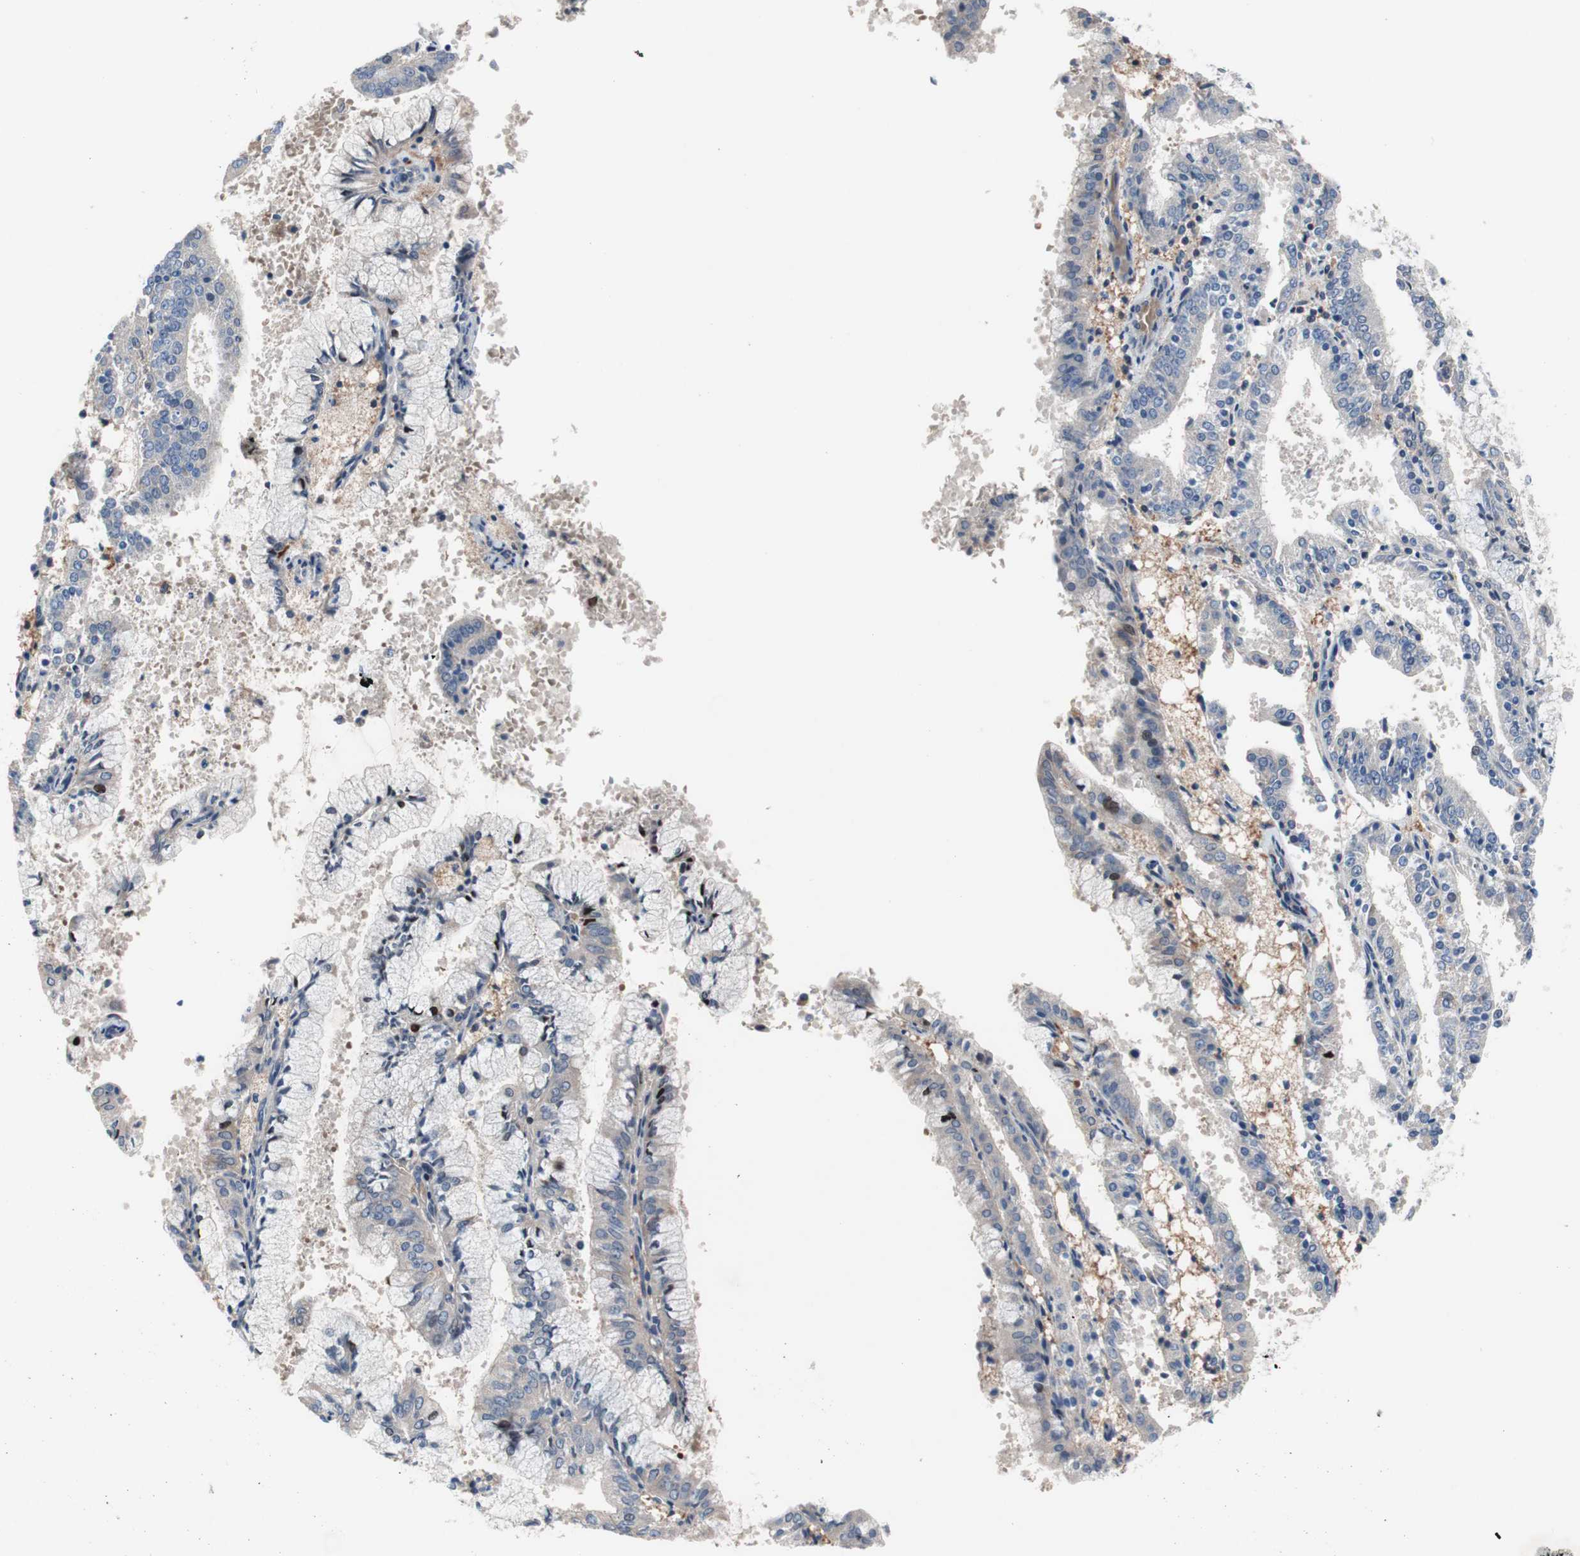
{"staining": {"intensity": "weak", "quantity": "<25%", "location": "cytoplasmic/membranous"}, "tissue": "endometrial cancer", "cell_type": "Tumor cells", "image_type": "cancer", "snomed": [{"axis": "morphology", "description": "Adenocarcinoma, NOS"}, {"axis": "topography", "description": "Endometrium"}], "caption": "Micrograph shows no significant protein positivity in tumor cells of adenocarcinoma (endometrial).", "gene": "MUTYH", "patient": {"sex": "female", "age": 63}}